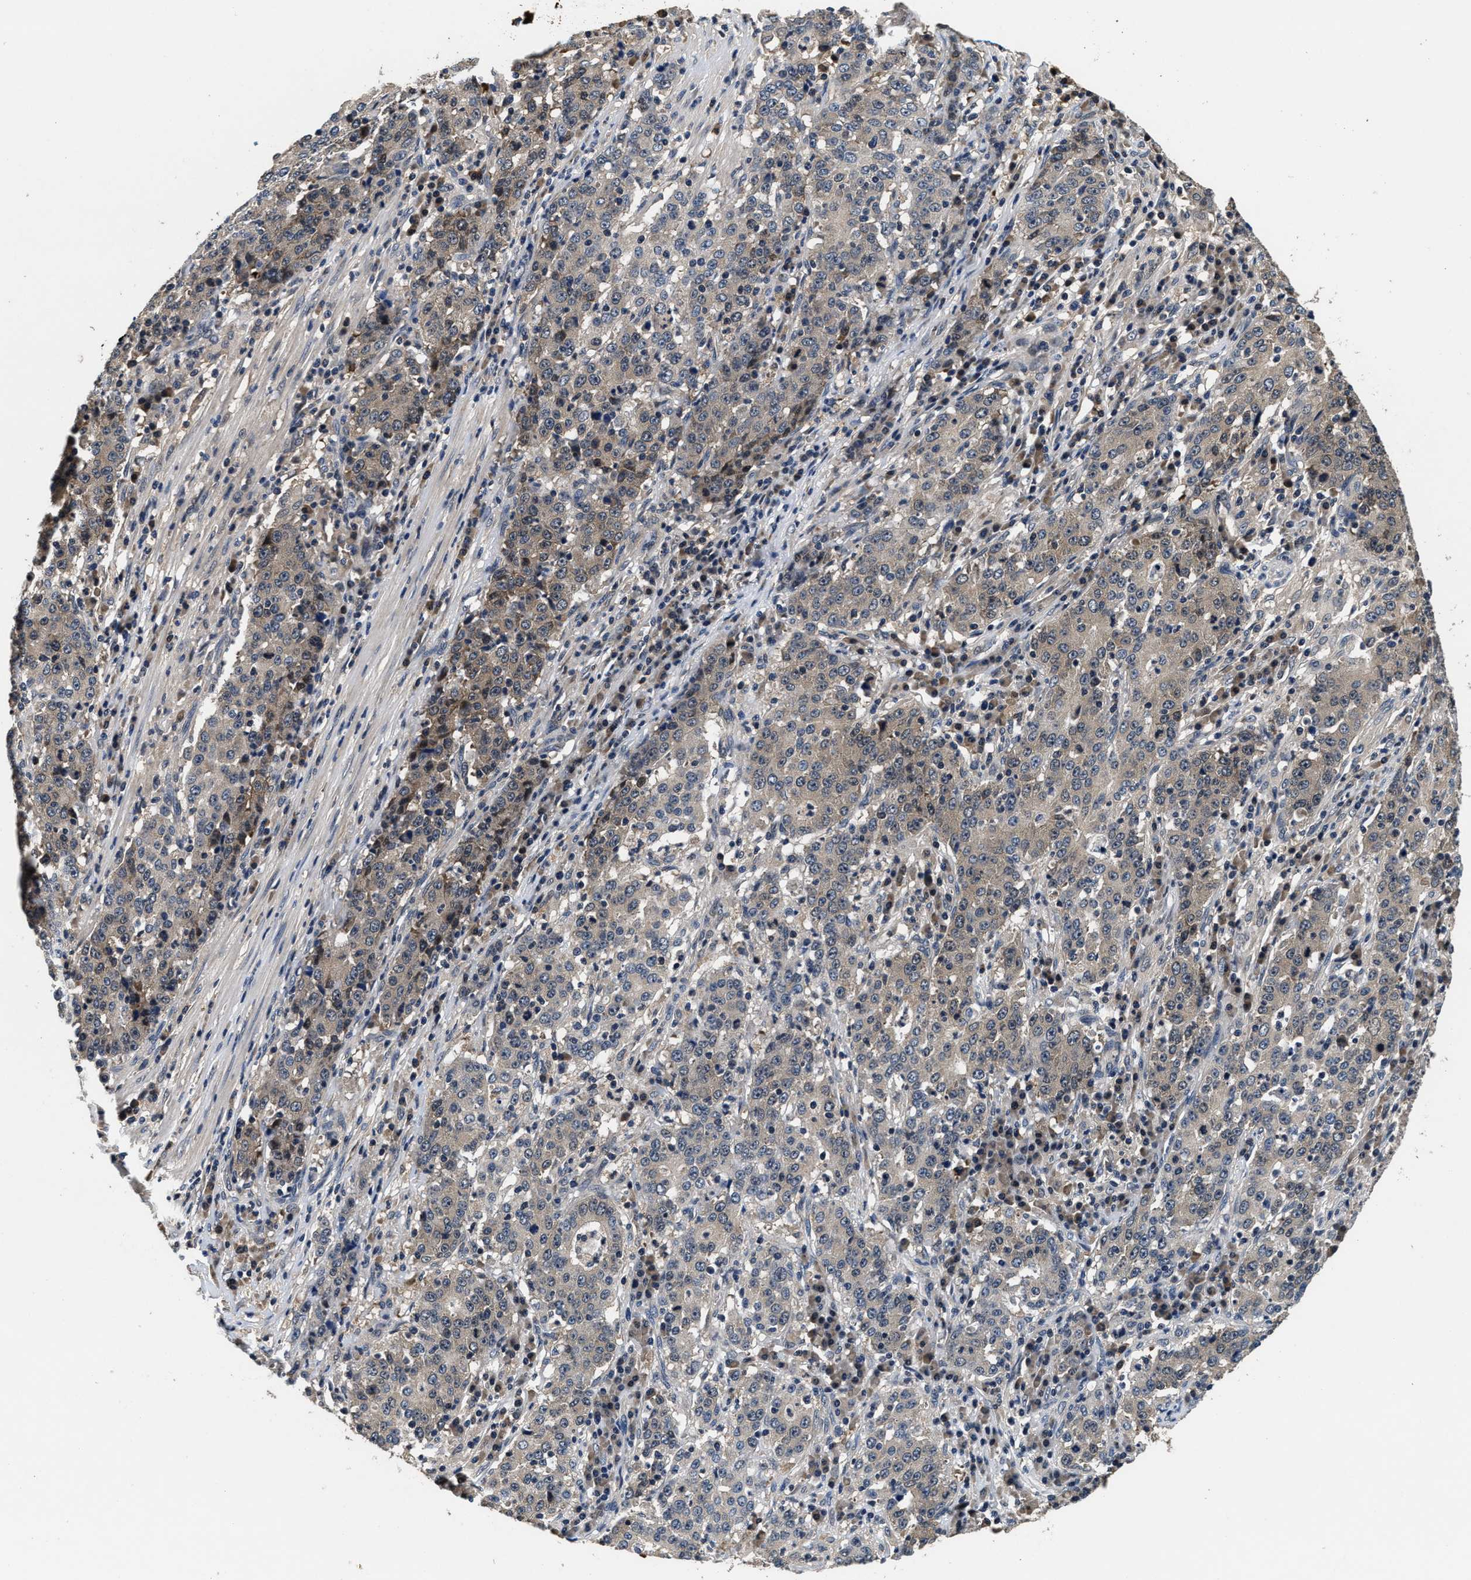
{"staining": {"intensity": "weak", "quantity": "25%-75%", "location": "cytoplasmic/membranous"}, "tissue": "stomach cancer", "cell_type": "Tumor cells", "image_type": "cancer", "snomed": [{"axis": "morphology", "description": "Adenocarcinoma, NOS"}, {"axis": "topography", "description": "Stomach"}], "caption": "Human adenocarcinoma (stomach) stained with a brown dye exhibits weak cytoplasmic/membranous positive staining in about 25%-75% of tumor cells.", "gene": "PHPT1", "patient": {"sex": "male", "age": 59}}